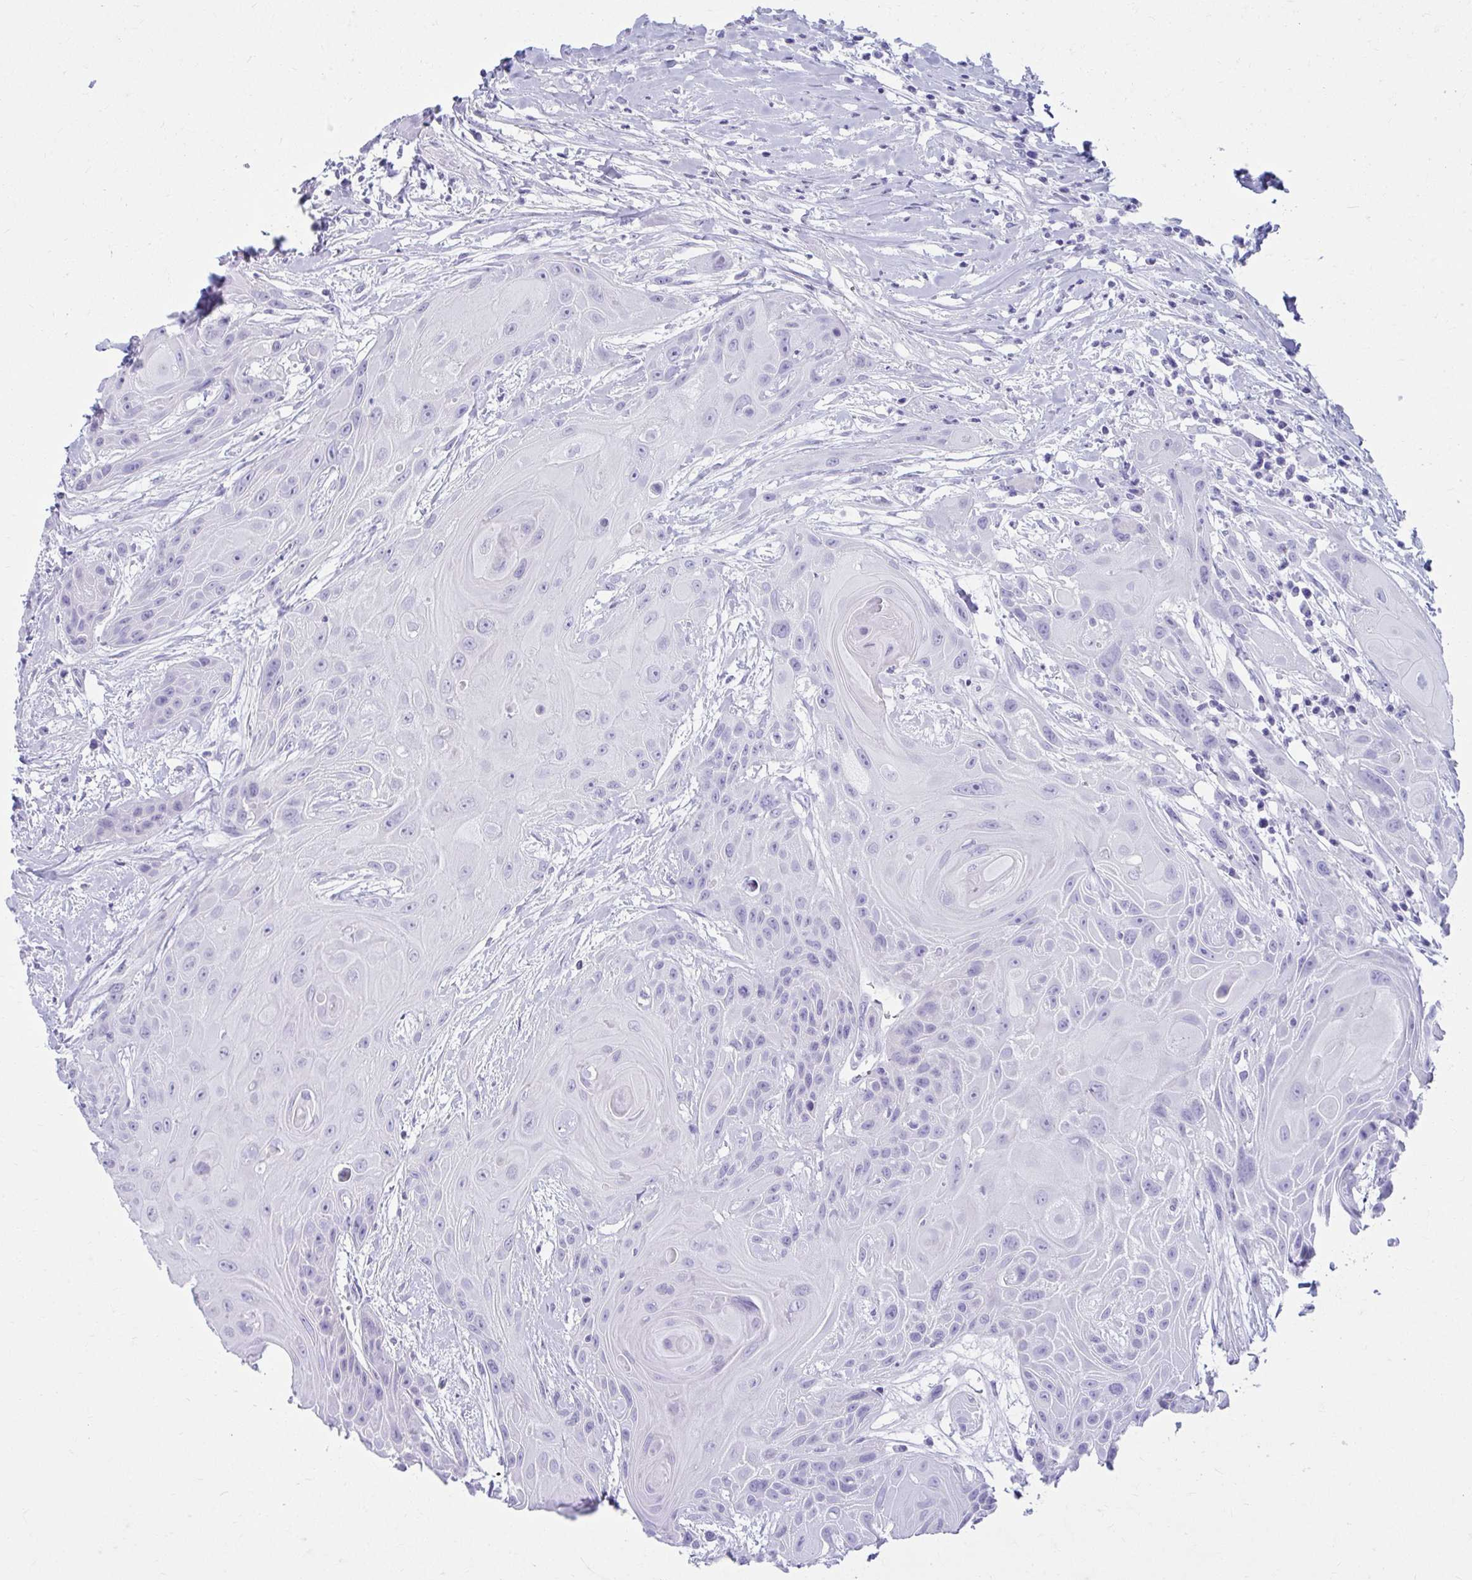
{"staining": {"intensity": "negative", "quantity": "none", "location": "none"}, "tissue": "head and neck cancer", "cell_type": "Tumor cells", "image_type": "cancer", "snomed": [{"axis": "morphology", "description": "Squamous cell carcinoma, NOS"}, {"axis": "topography", "description": "Head-Neck"}], "caption": "This micrograph is of head and neck cancer (squamous cell carcinoma) stained with immunohistochemistry (IHC) to label a protein in brown with the nuclei are counter-stained blue. There is no expression in tumor cells.", "gene": "ATP4B", "patient": {"sex": "female", "age": 73}}